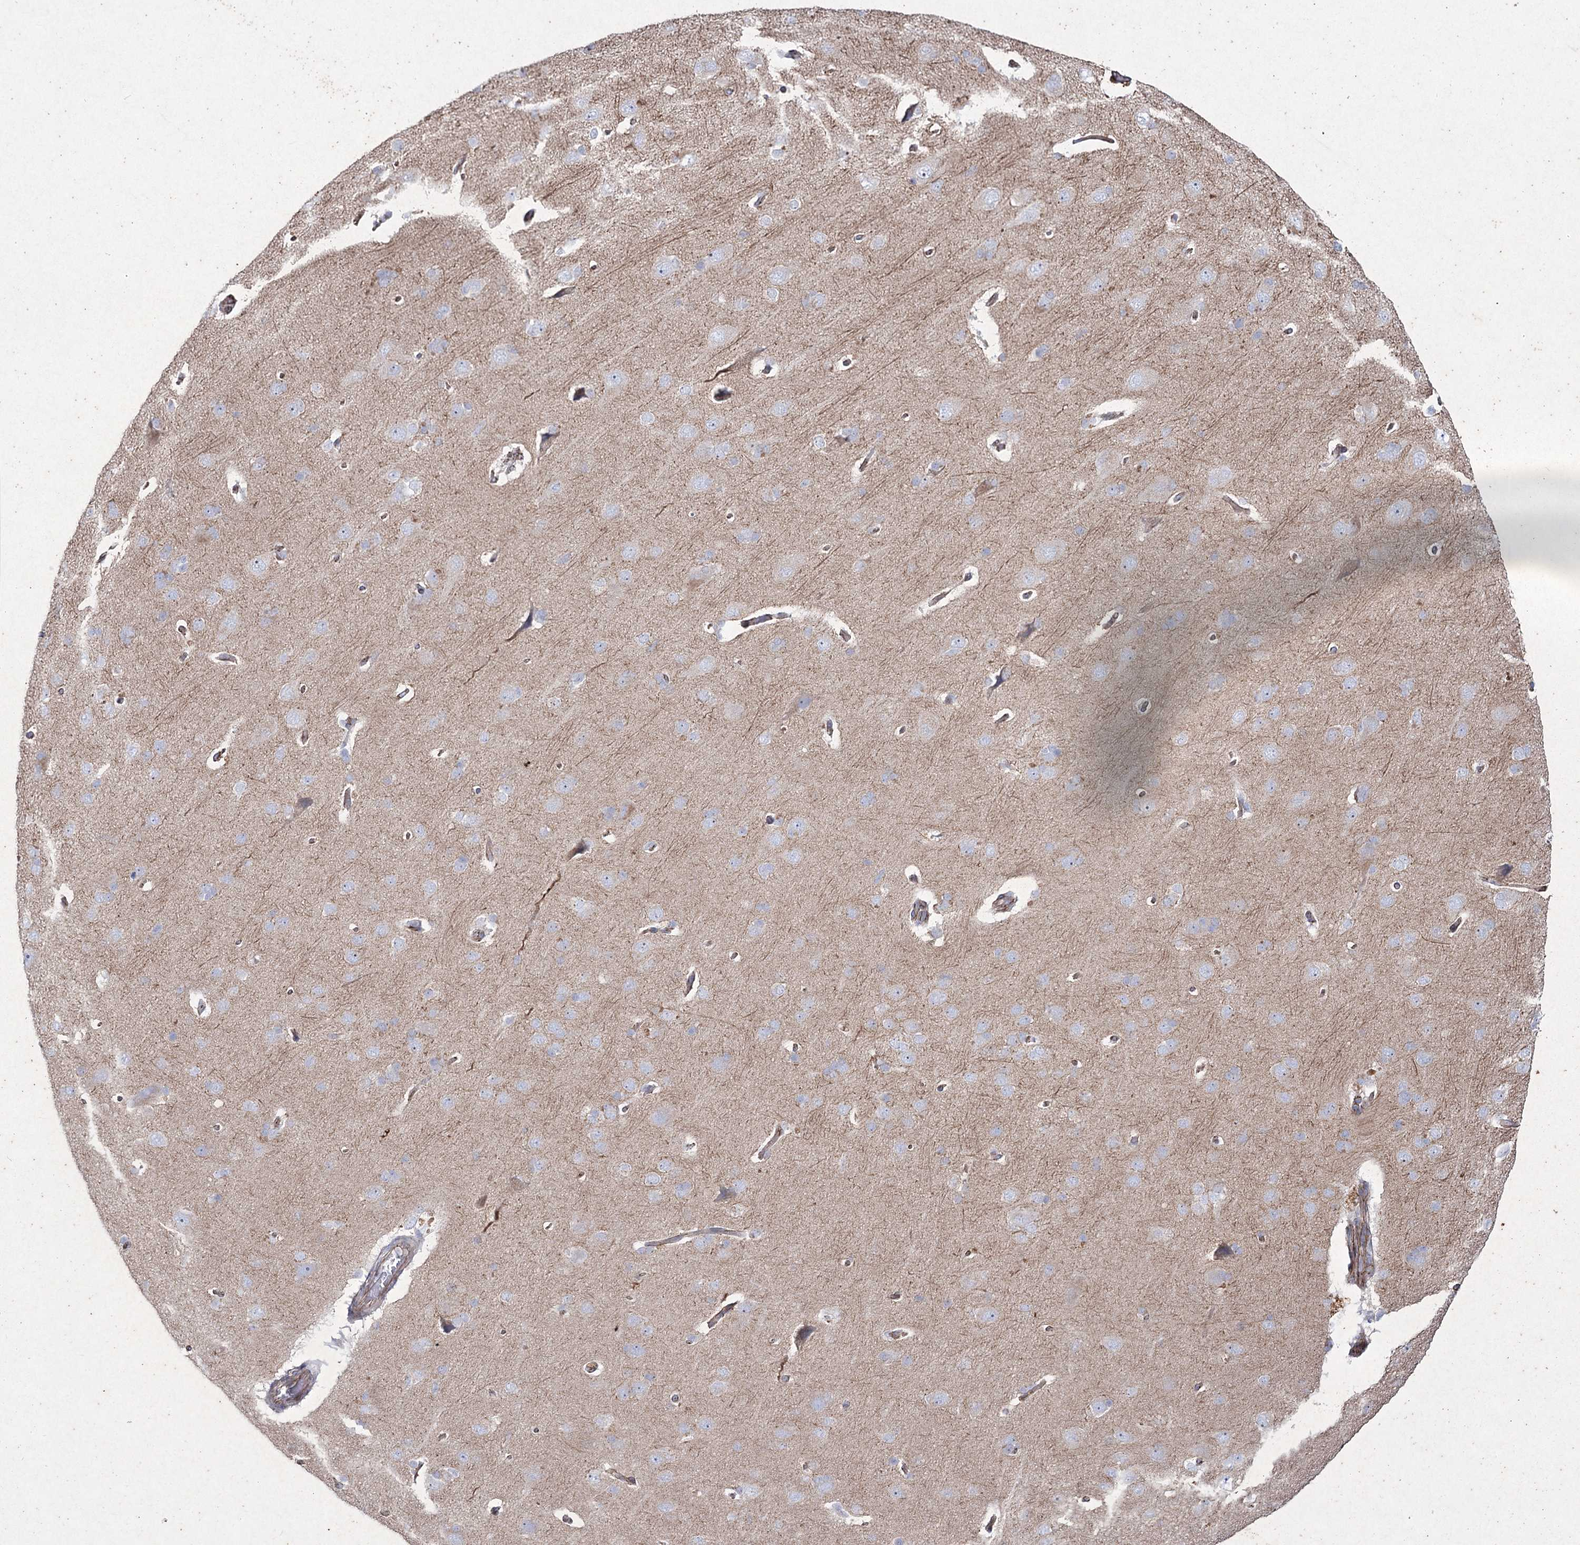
{"staining": {"intensity": "moderate", "quantity": ">75%", "location": "cytoplasmic/membranous"}, "tissue": "cerebral cortex", "cell_type": "Endothelial cells", "image_type": "normal", "snomed": [{"axis": "morphology", "description": "Normal tissue, NOS"}, {"axis": "topography", "description": "Cerebral cortex"}], "caption": "Immunohistochemistry (IHC) staining of benign cerebral cortex, which demonstrates medium levels of moderate cytoplasmic/membranous expression in about >75% of endothelial cells indicating moderate cytoplasmic/membranous protein expression. The staining was performed using DAB (3,3'-diaminobenzidine) (brown) for protein detection and nuclei were counterstained in hematoxylin (blue).", "gene": "LDLRAD3", "patient": {"sex": "male", "age": 62}}